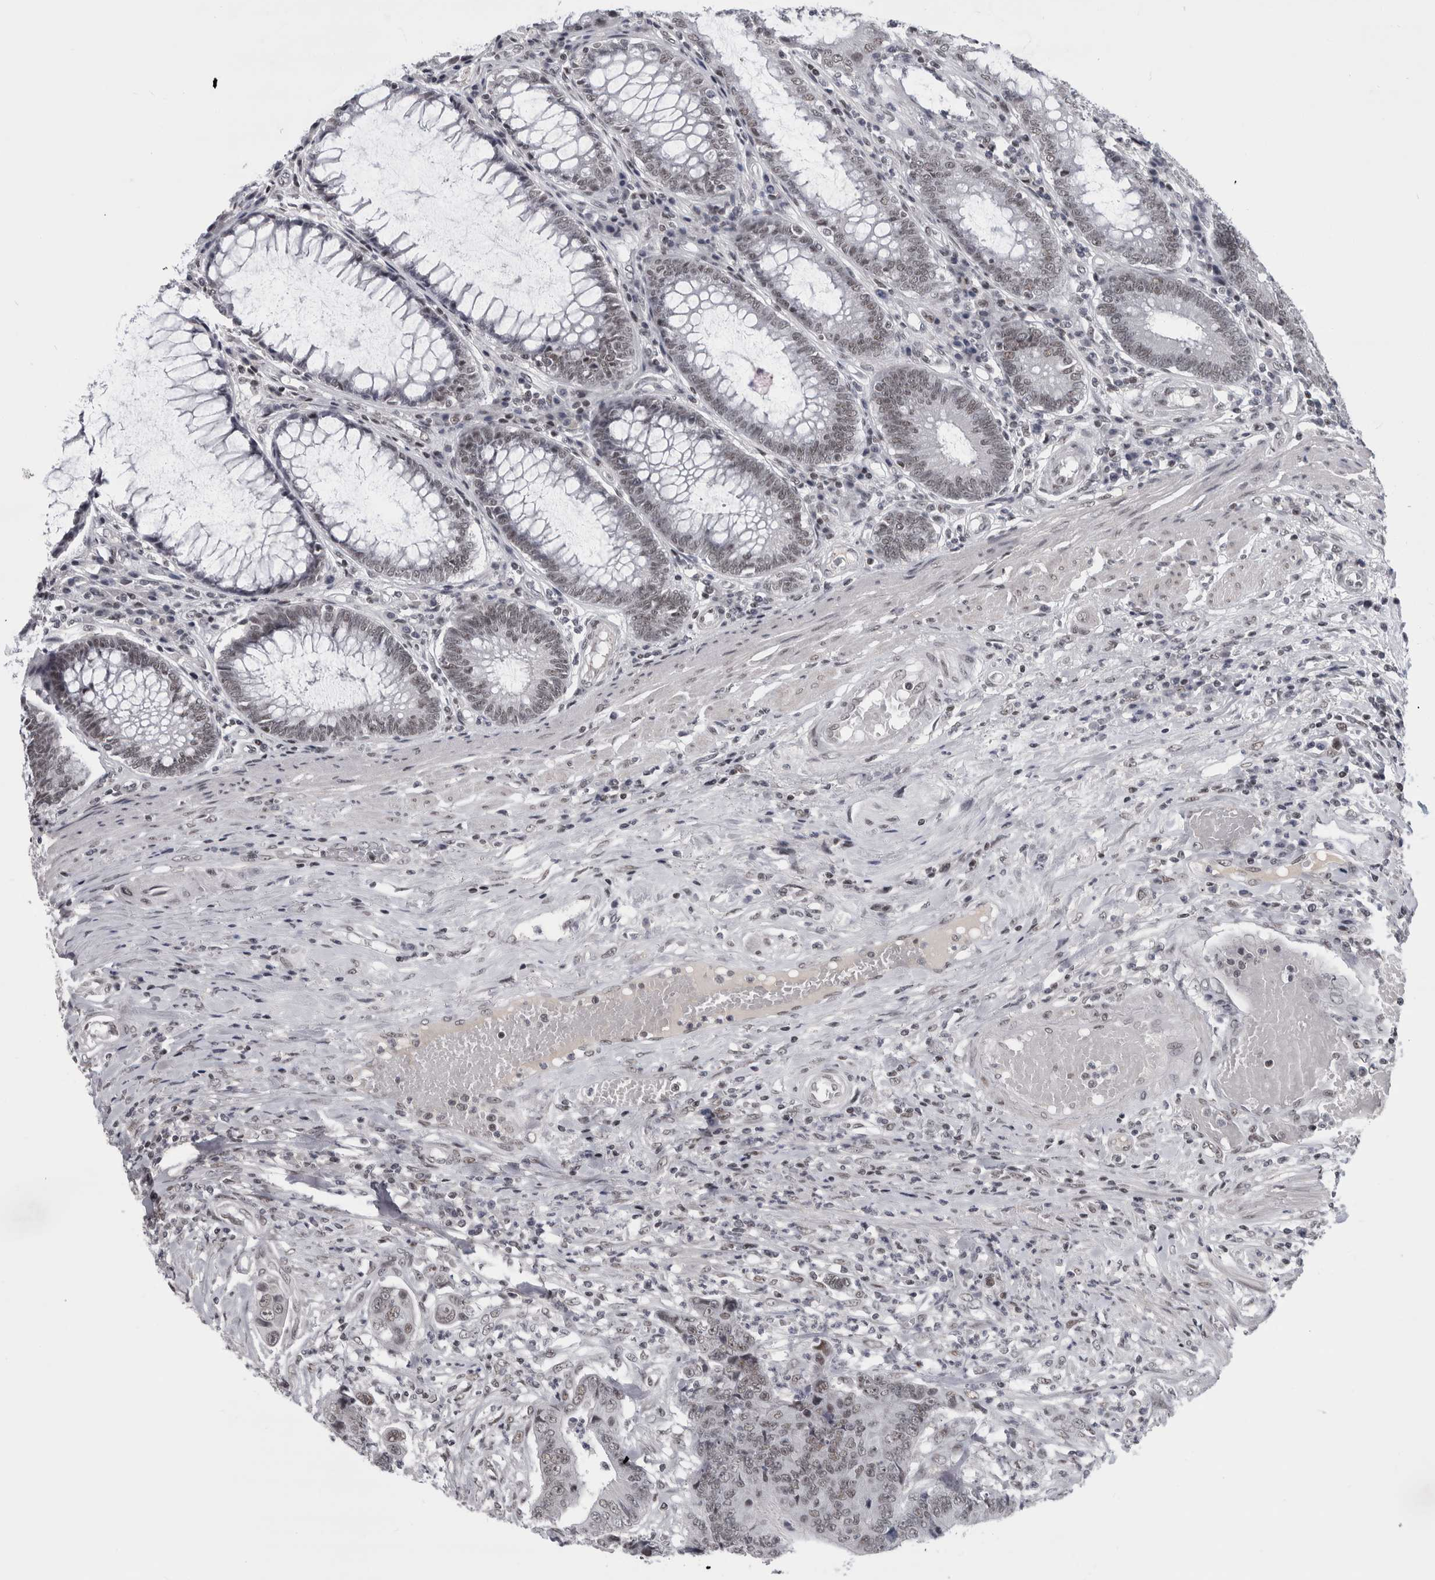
{"staining": {"intensity": "weak", "quantity": "25%-75%", "location": "nuclear"}, "tissue": "colorectal cancer", "cell_type": "Tumor cells", "image_type": "cancer", "snomed": [{"axis": "morphology", "description": "Adenocarcinoma, NOS"}, {"axis": "topography", "description": "Rectum"}], "caption": "There is low levels of weak nuclear expression in tumor cells of colorectal cancer (adenocarcinoma), as demonstrated by immunohistochemical staining (brown color).", "gene": "ARID4B", "patient": {"sex": "male", "age": 84}}